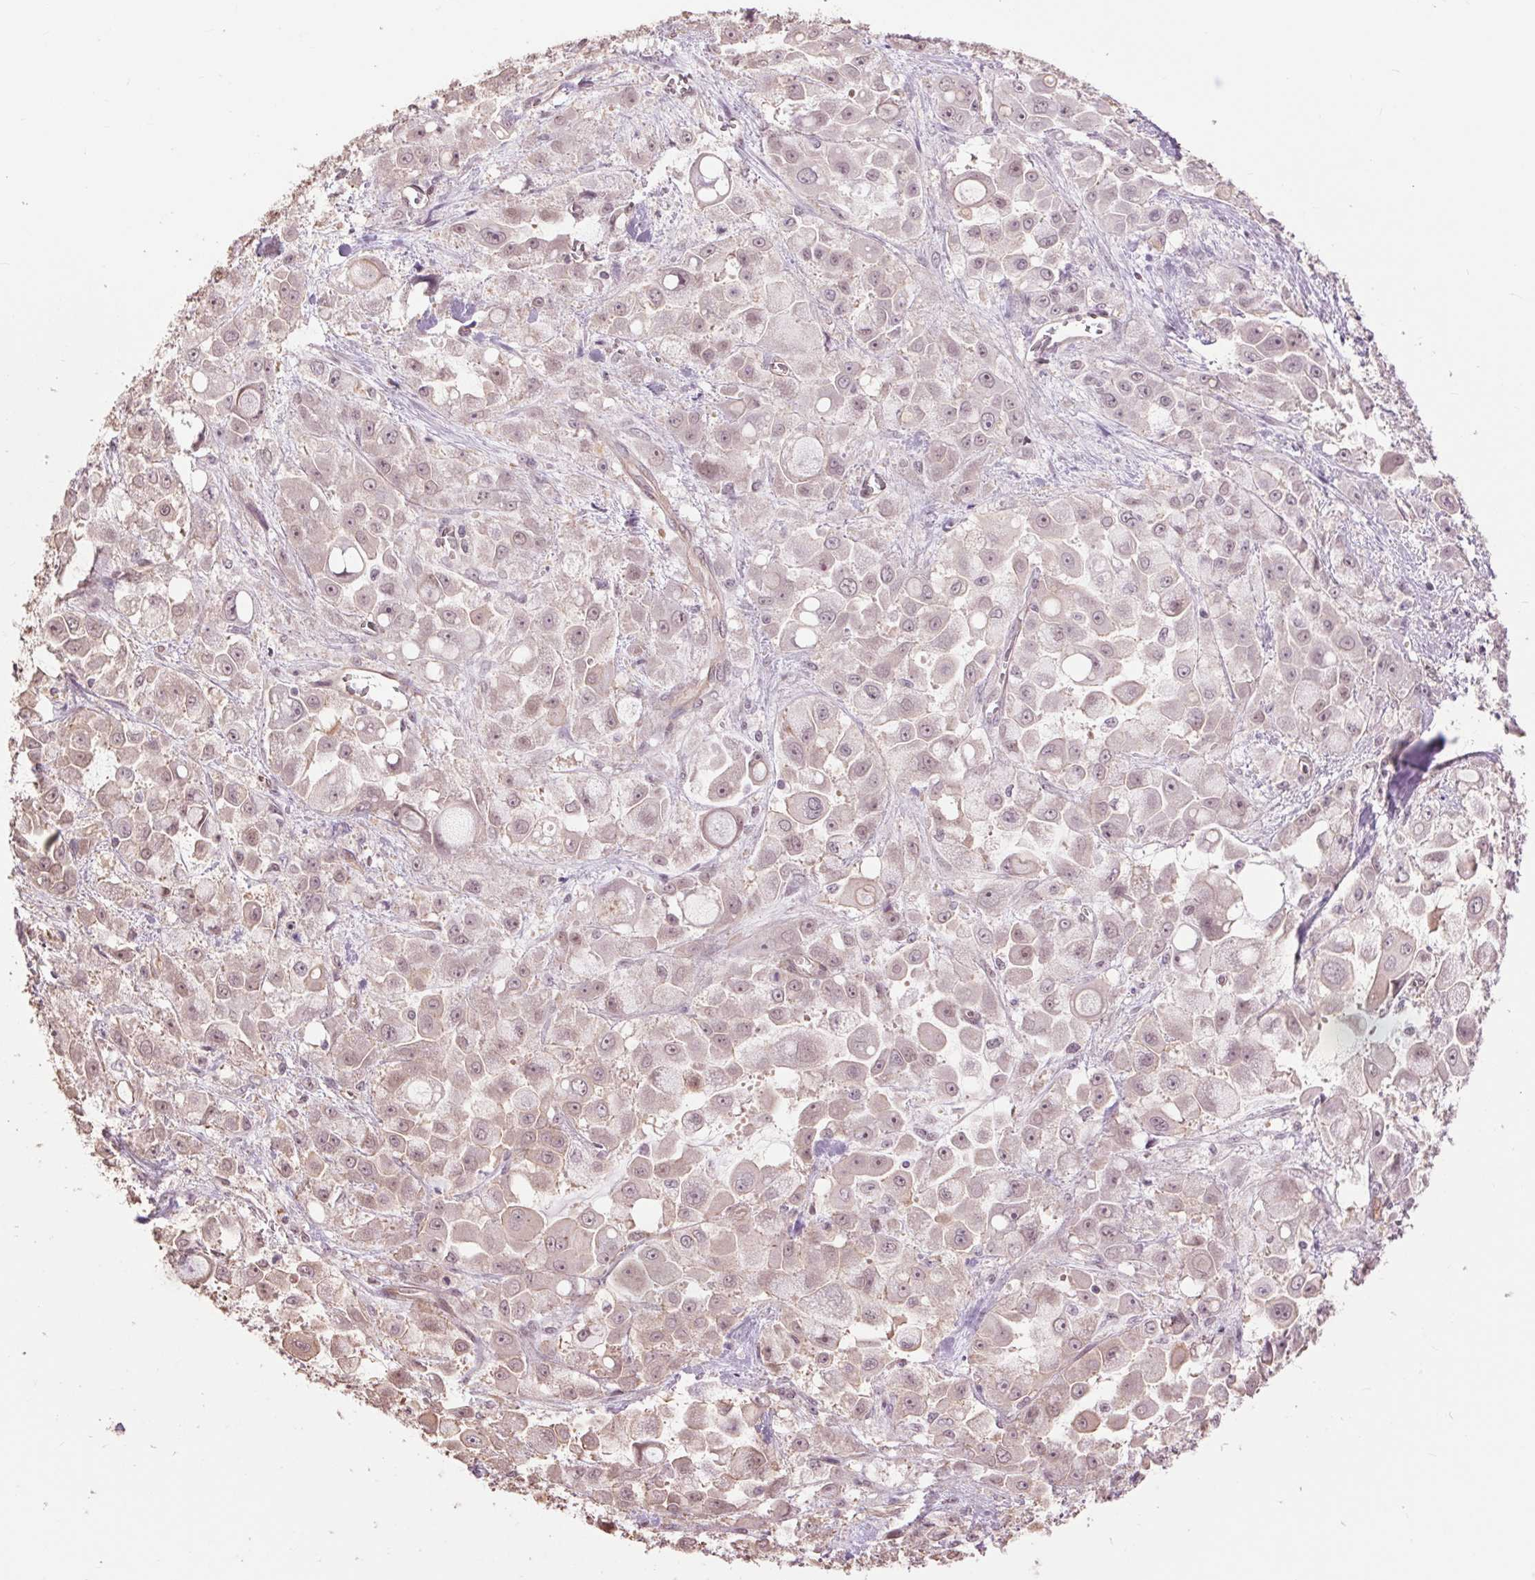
{"staining": {"intensity": "weak", "quantity": "<25%", "location": "nuclear"}, "tissue": "stomach cancer", "cell_type": "Tumor cells", "image_type": "cancer", "snomed": [{"axis": "morphology", "description": "Adenocarcinoma, NOS"}, {"axis": "topography", "description": "Stomach"}], "caption": "Immunohistochemical staining of adenocarcinoma (stomach) exhibits no significant expression in tumor cells.", "gene": "PALM", "patient": {"sex": "female", "age": 76}}